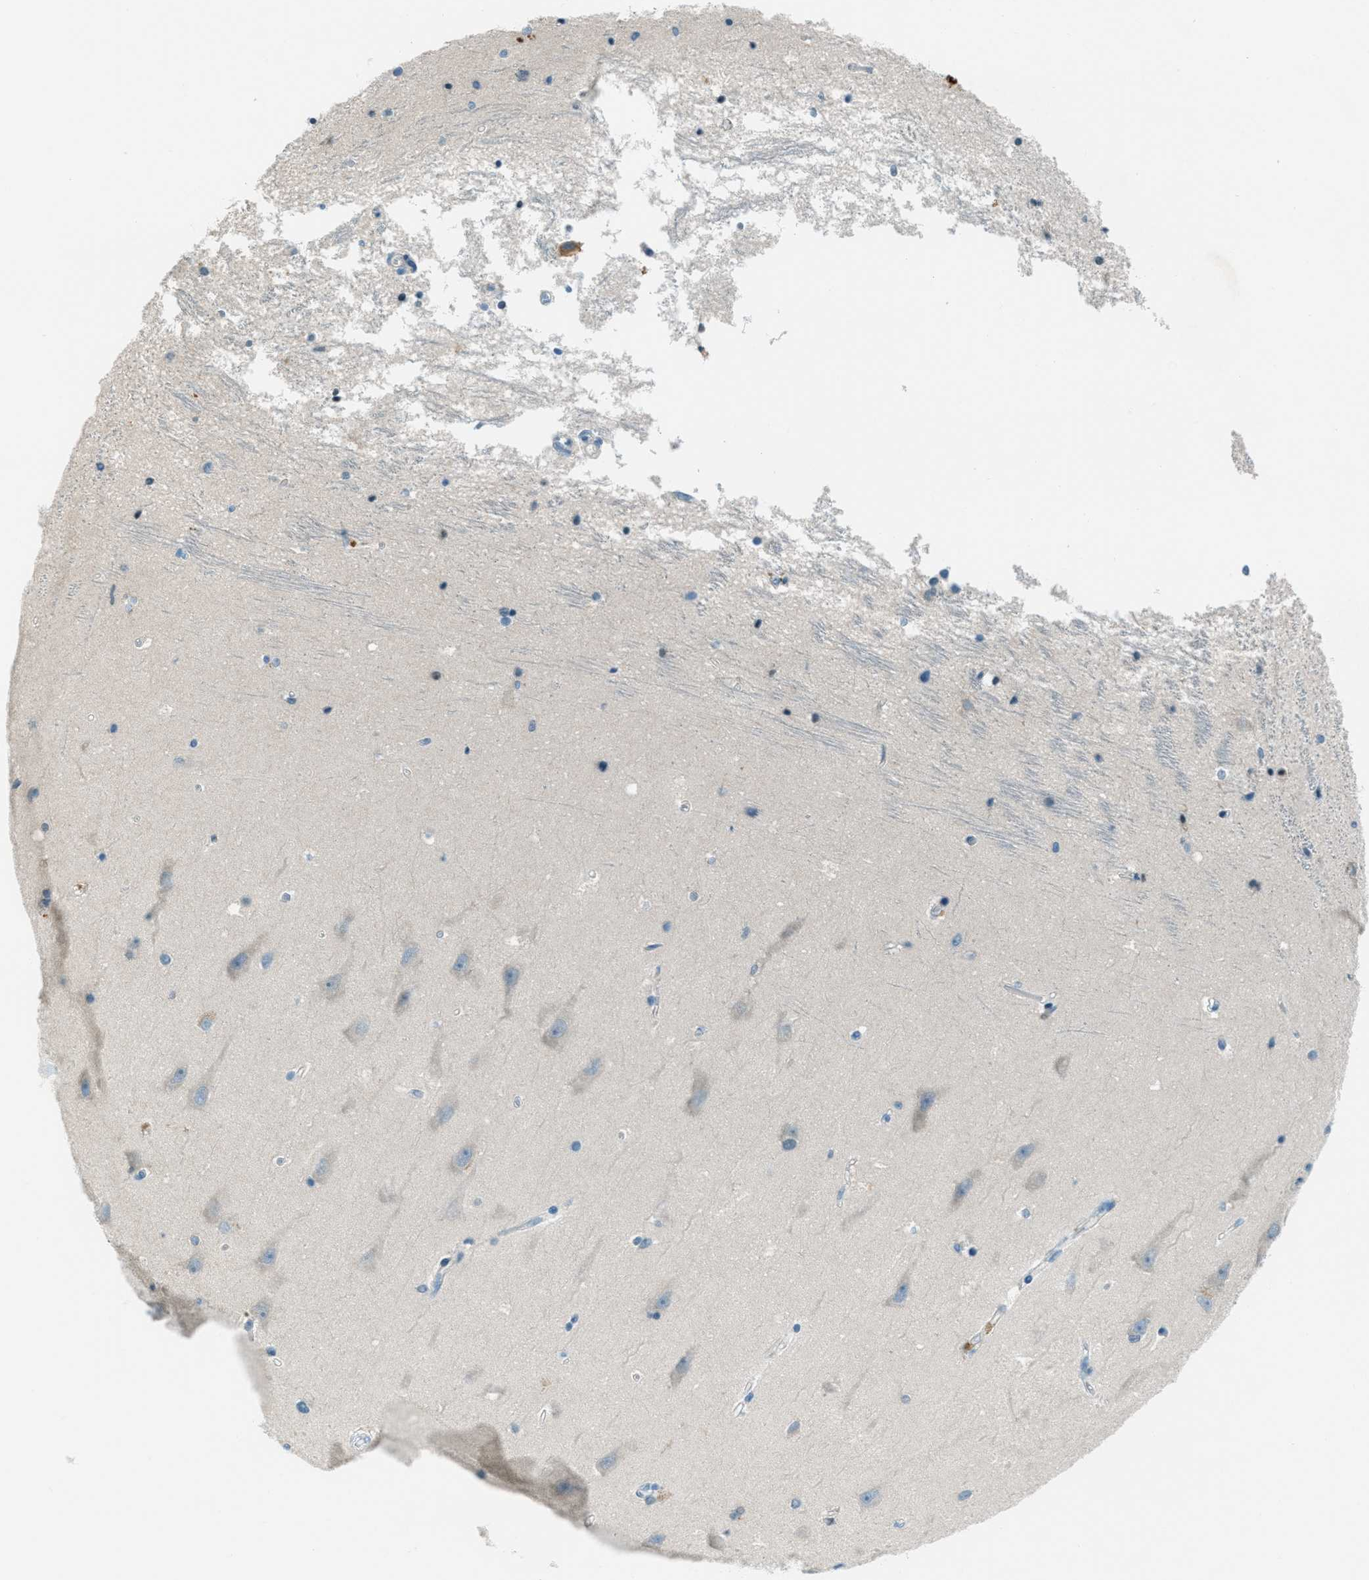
{"staining": {"intensity": "negative", "quantity": "none", "location": "none"}, "tissue": "hippocampus", "cell_type": "Glial cells", "image_type": "normal", "snomed": [{"axis": "morphology", "description": "Normal tissue, NOS"}, {"axis": "topography", "description": "Hippocampus"}], "caption": "An image of human hippocampus is negative for staining in glial cells.", "gene": "MSLN", "patient": {"sex": "male", "age": 45}}